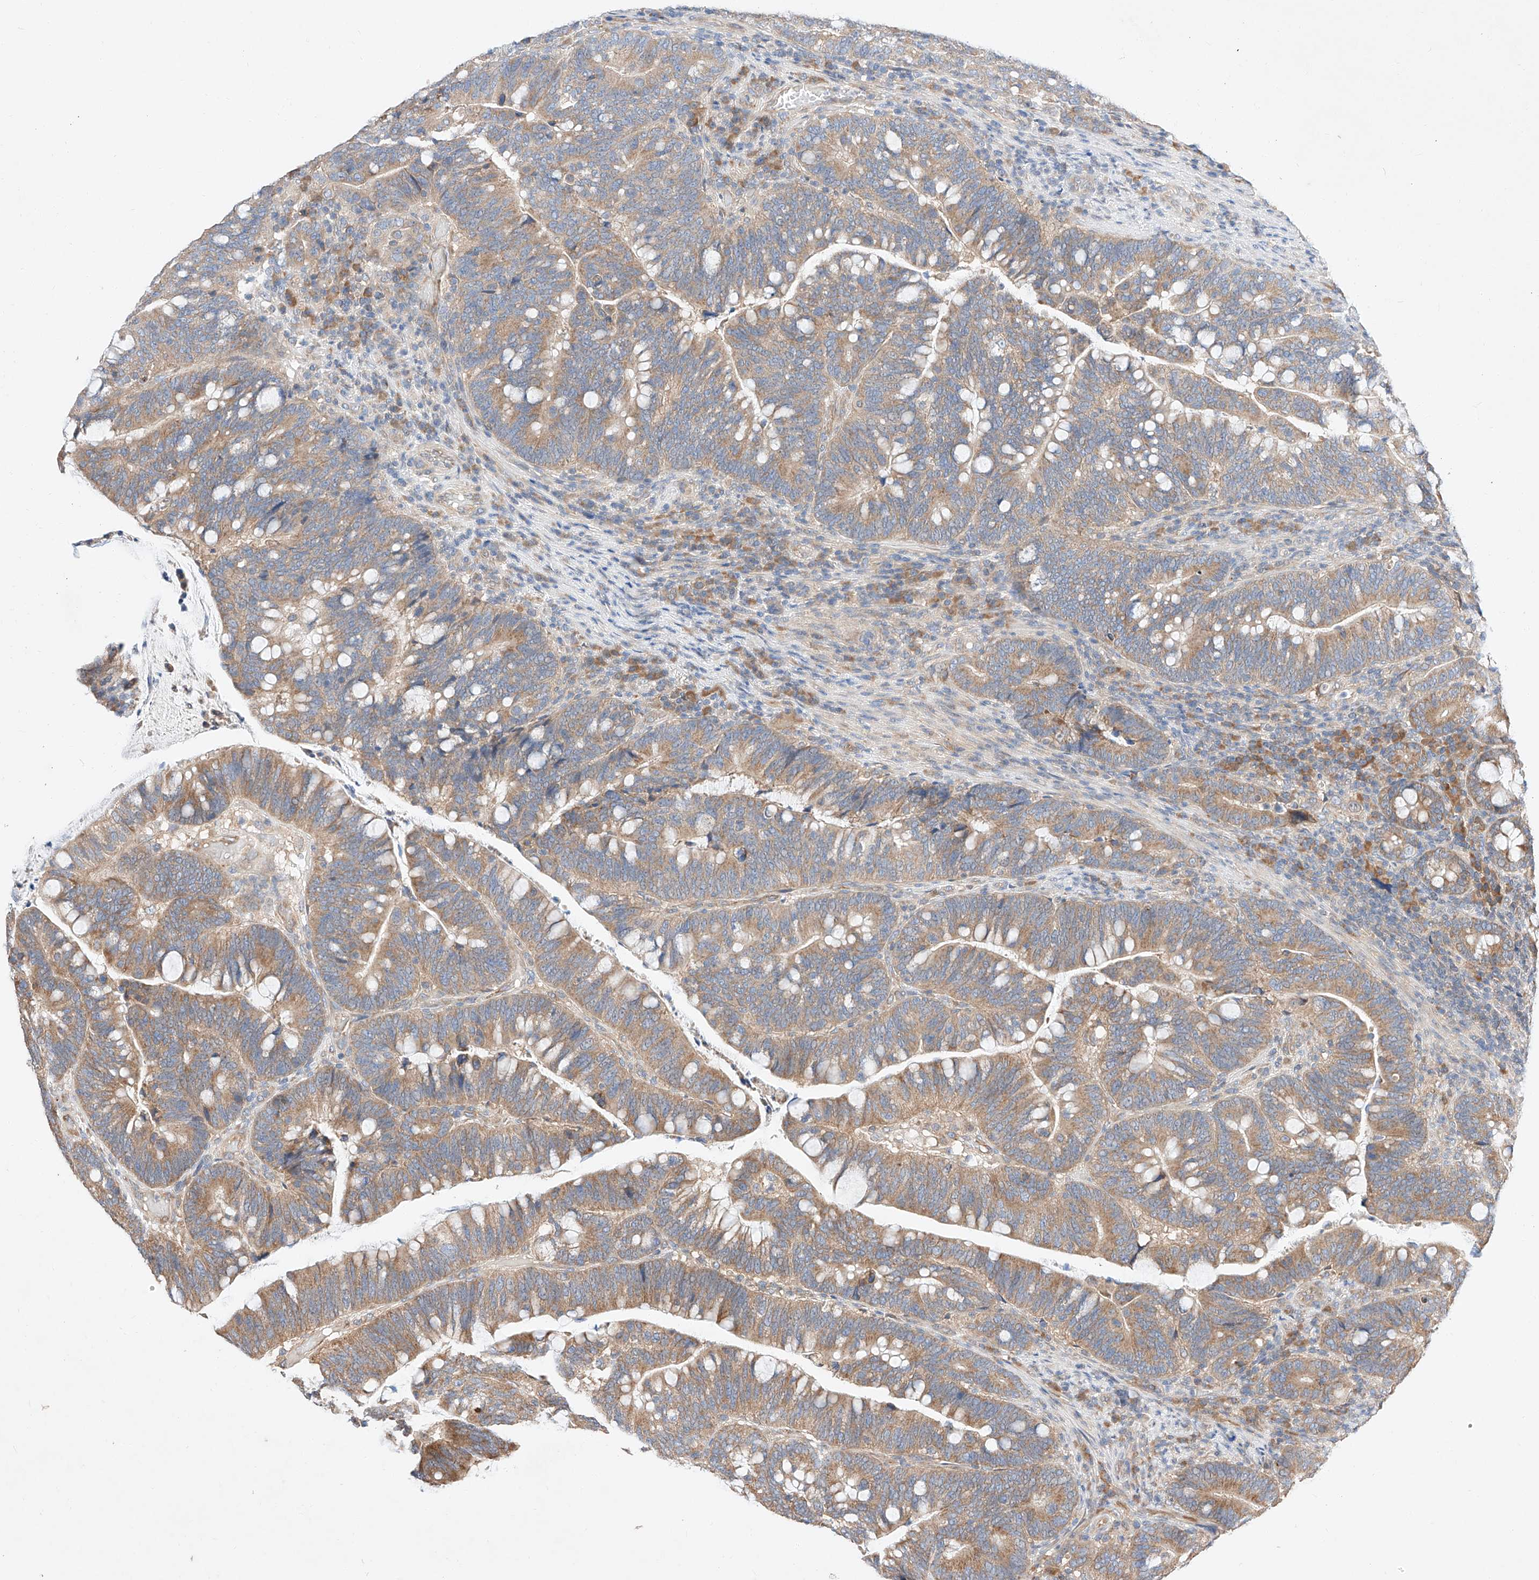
{"staining": {"intensity": "moderate", "quantity": ">75%", "location": "cytoplasmic/membranous"}, "tissue": "colorectal cancer", "cell_type": "Tumor cells", "image_type": "cancer", "snomed": [{"axis": "morphology", "description": "Adenocarcinoma, NOS"}, {"axis": "topography", "description": "Colon"}], "caption": "Immunohistochemistry of colorectal cancer (adenocarcinoma) exhibits medium levels of moderate cytoplasmic/membranous expression in about >75% of tumor cells. (DAB IHC, brown staining for protein, blue staining for nuclei).", "gene": "C6orf118", "patient": {"sex": "female", "age": 66}}